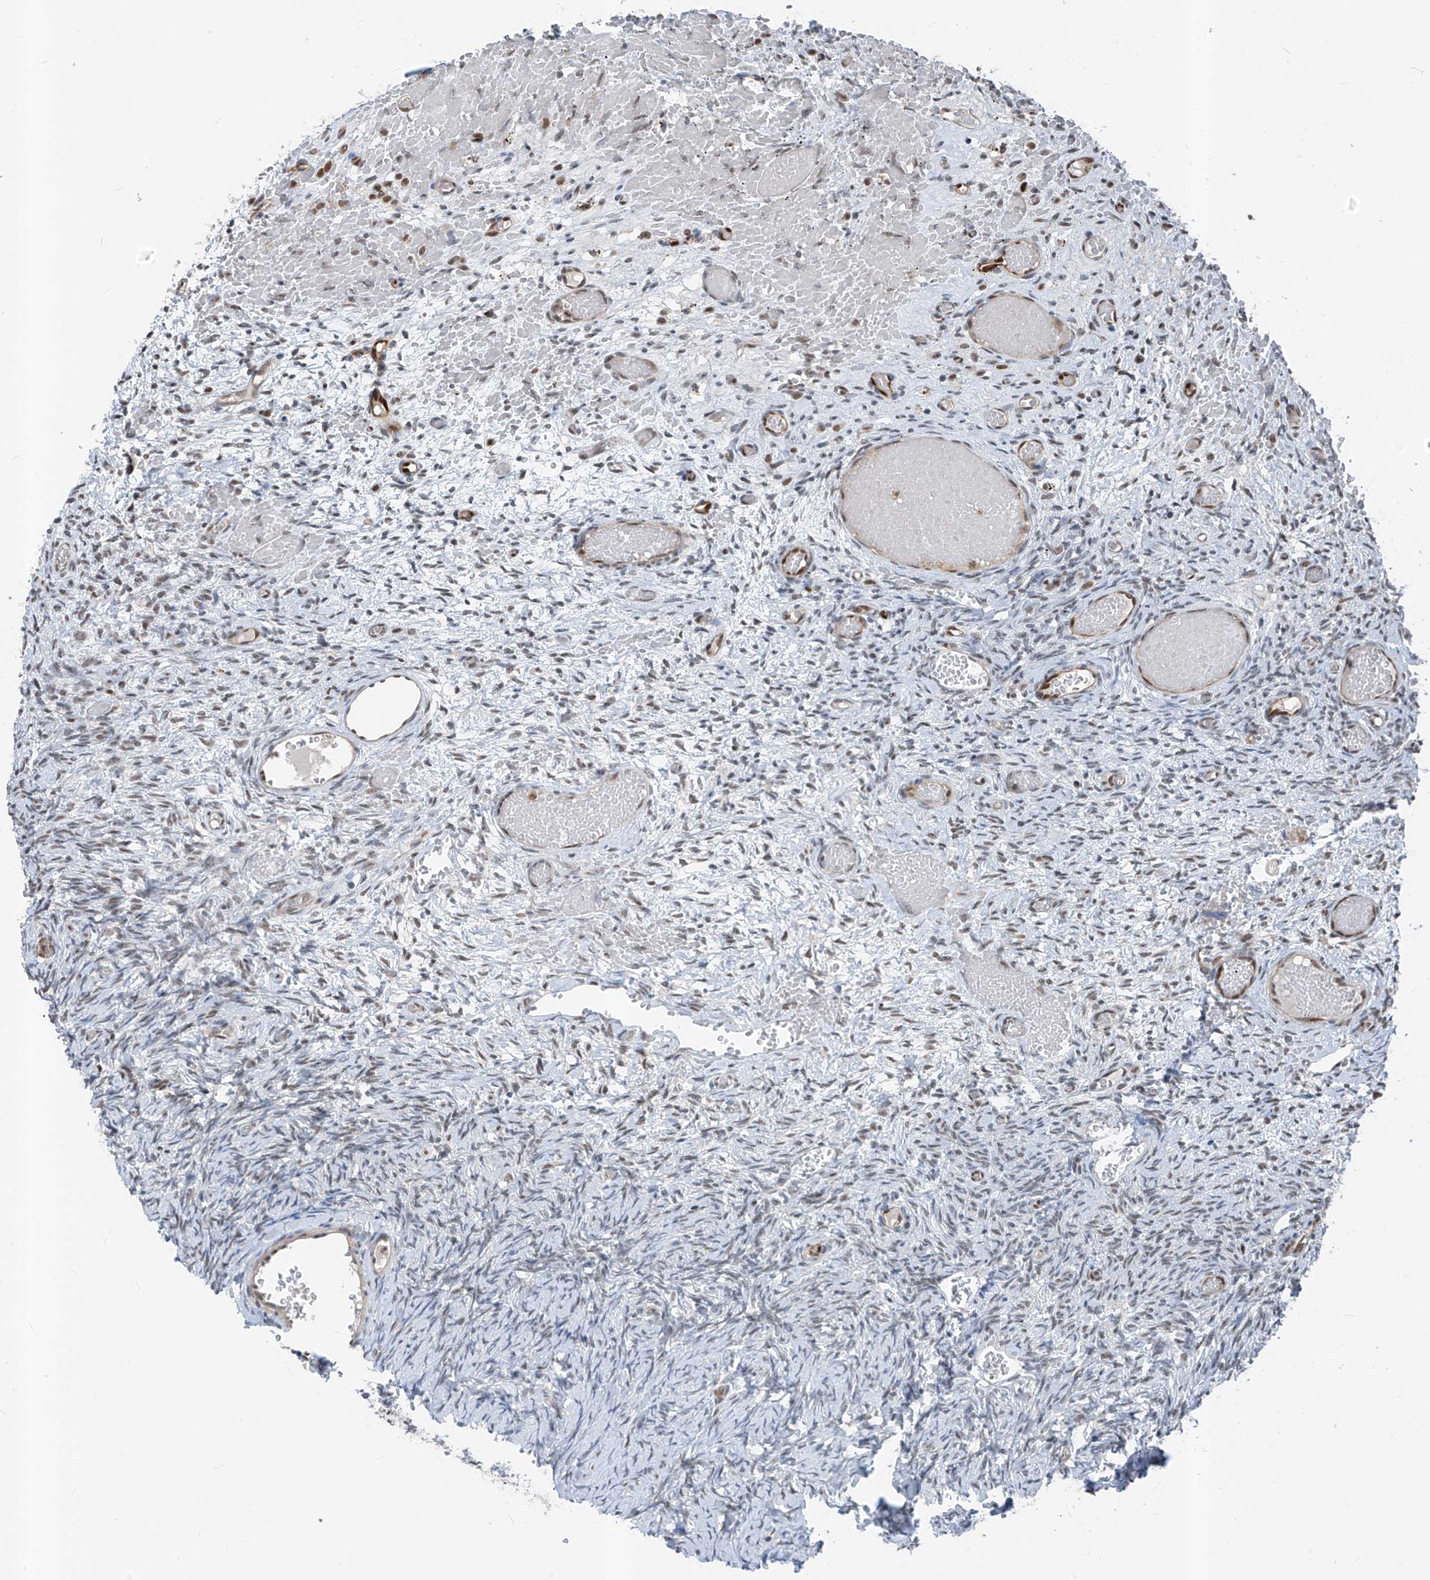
{"staining": {"intensity": "negative", "quantity": "none", "location": "none"}, "tissue": "ovary", "cell_type": "Ovarian stroma cells", "image_type": "normal", "snomed": [{"axis": "morphology", "description": "Adenocarcinoma, NOS"}, {"axis": "topography", "description": "Endometrium"}], "caption": "The micrograph displays no staining of ovarian stroma cells in normal ovary. Brightfield microscopy of IHC stained with DAB (3,3'-diaminobenzidine) (brown) and hematoxylin (blue), captured at high magnification.", "gene": "RBP7", "patient": {"sex": "female", "age": 32}}